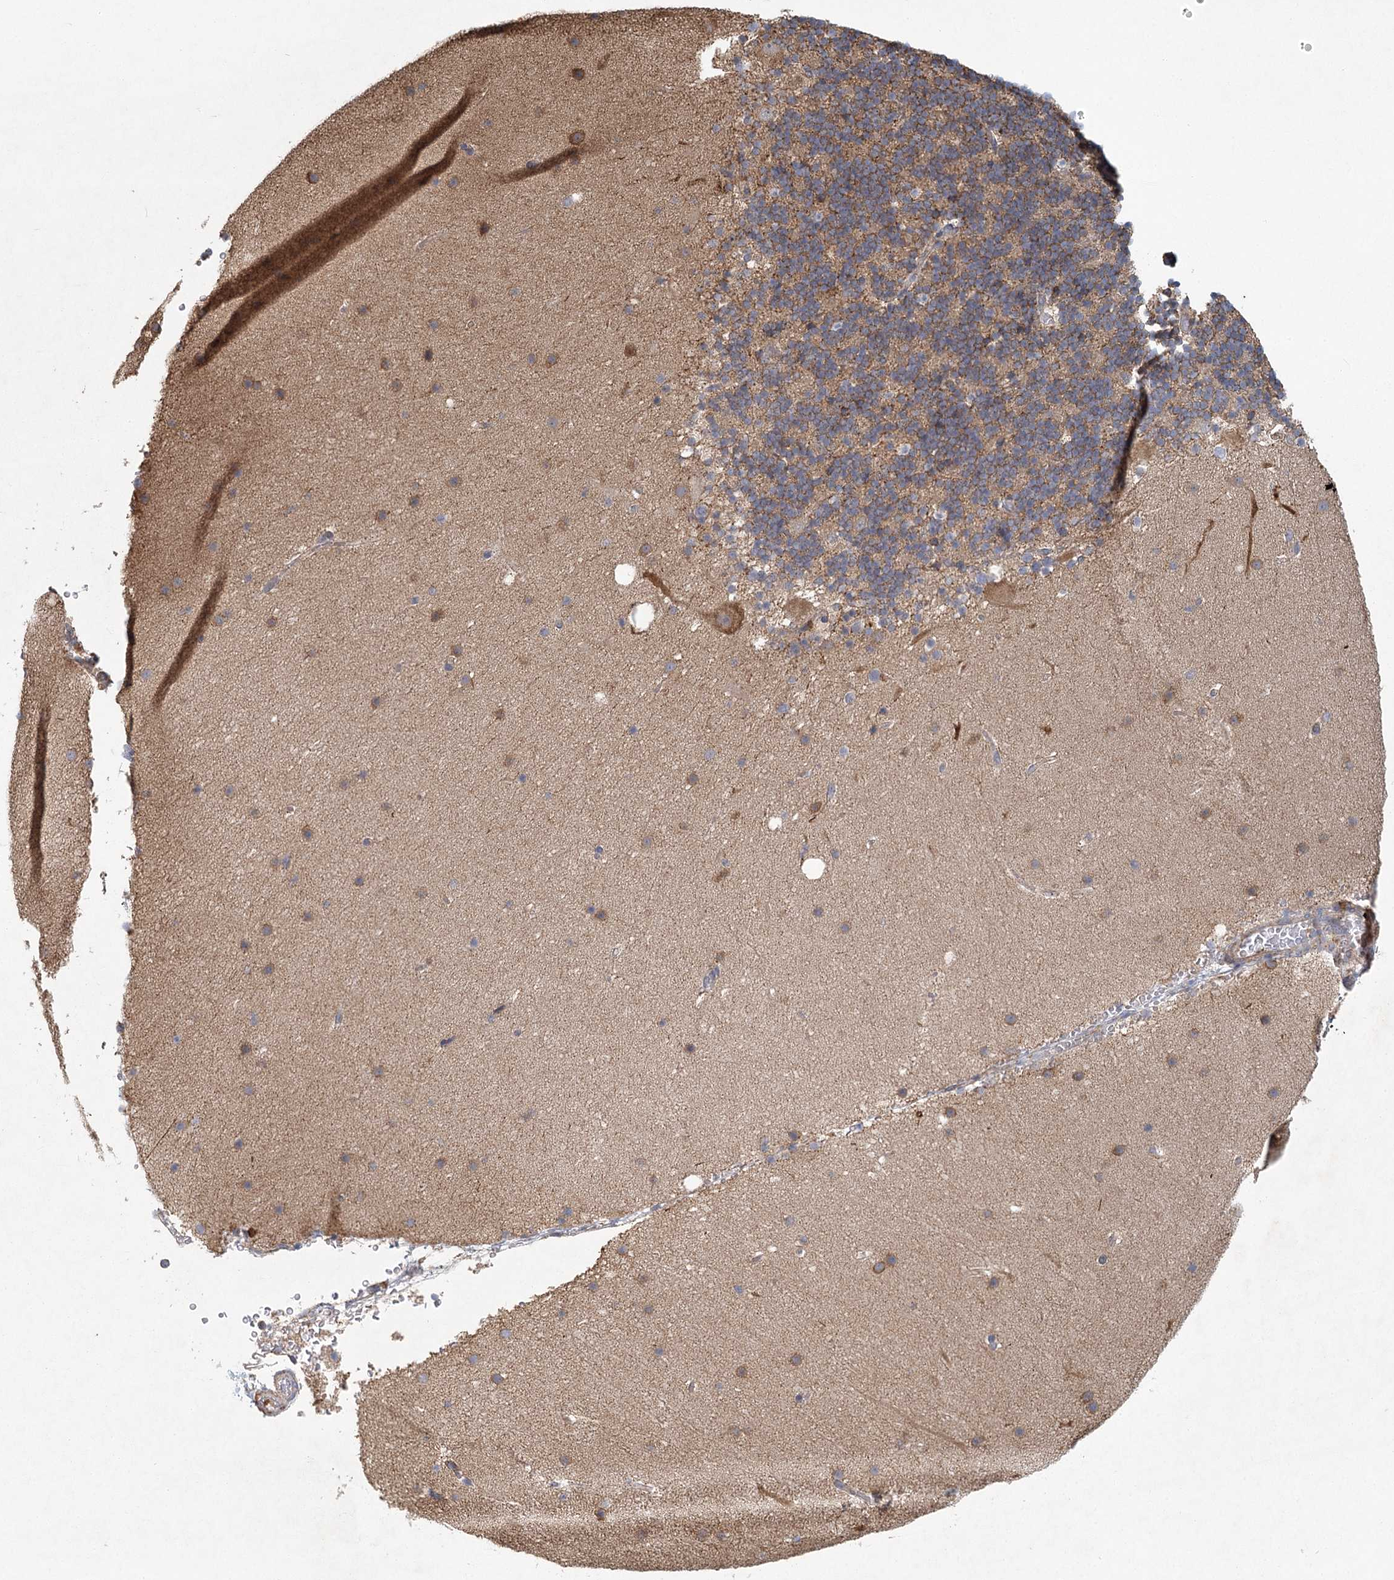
{"staining": {"intensity": "moderate", "quantity": "25%-75%", "location": "cytoplasmic/membranous"}, "tissue": "cerebellum", "cell_type": "Cells in granular layer", "image_type": "normal", "snomed": [{"axis": "morphology", "description": "Normal tissue, NOS"}, {"axis": "topography", "description": "Cerebellum"}], "caption": "Brown immunohistochemical staining in normal human cerebellum exhibits moderate cytoplasmic/membranous staining in approximately 25%-75% of cells in granular layer.", "gene": "PLEKHA7", "patient": {"sex": "male", "age": 57}}